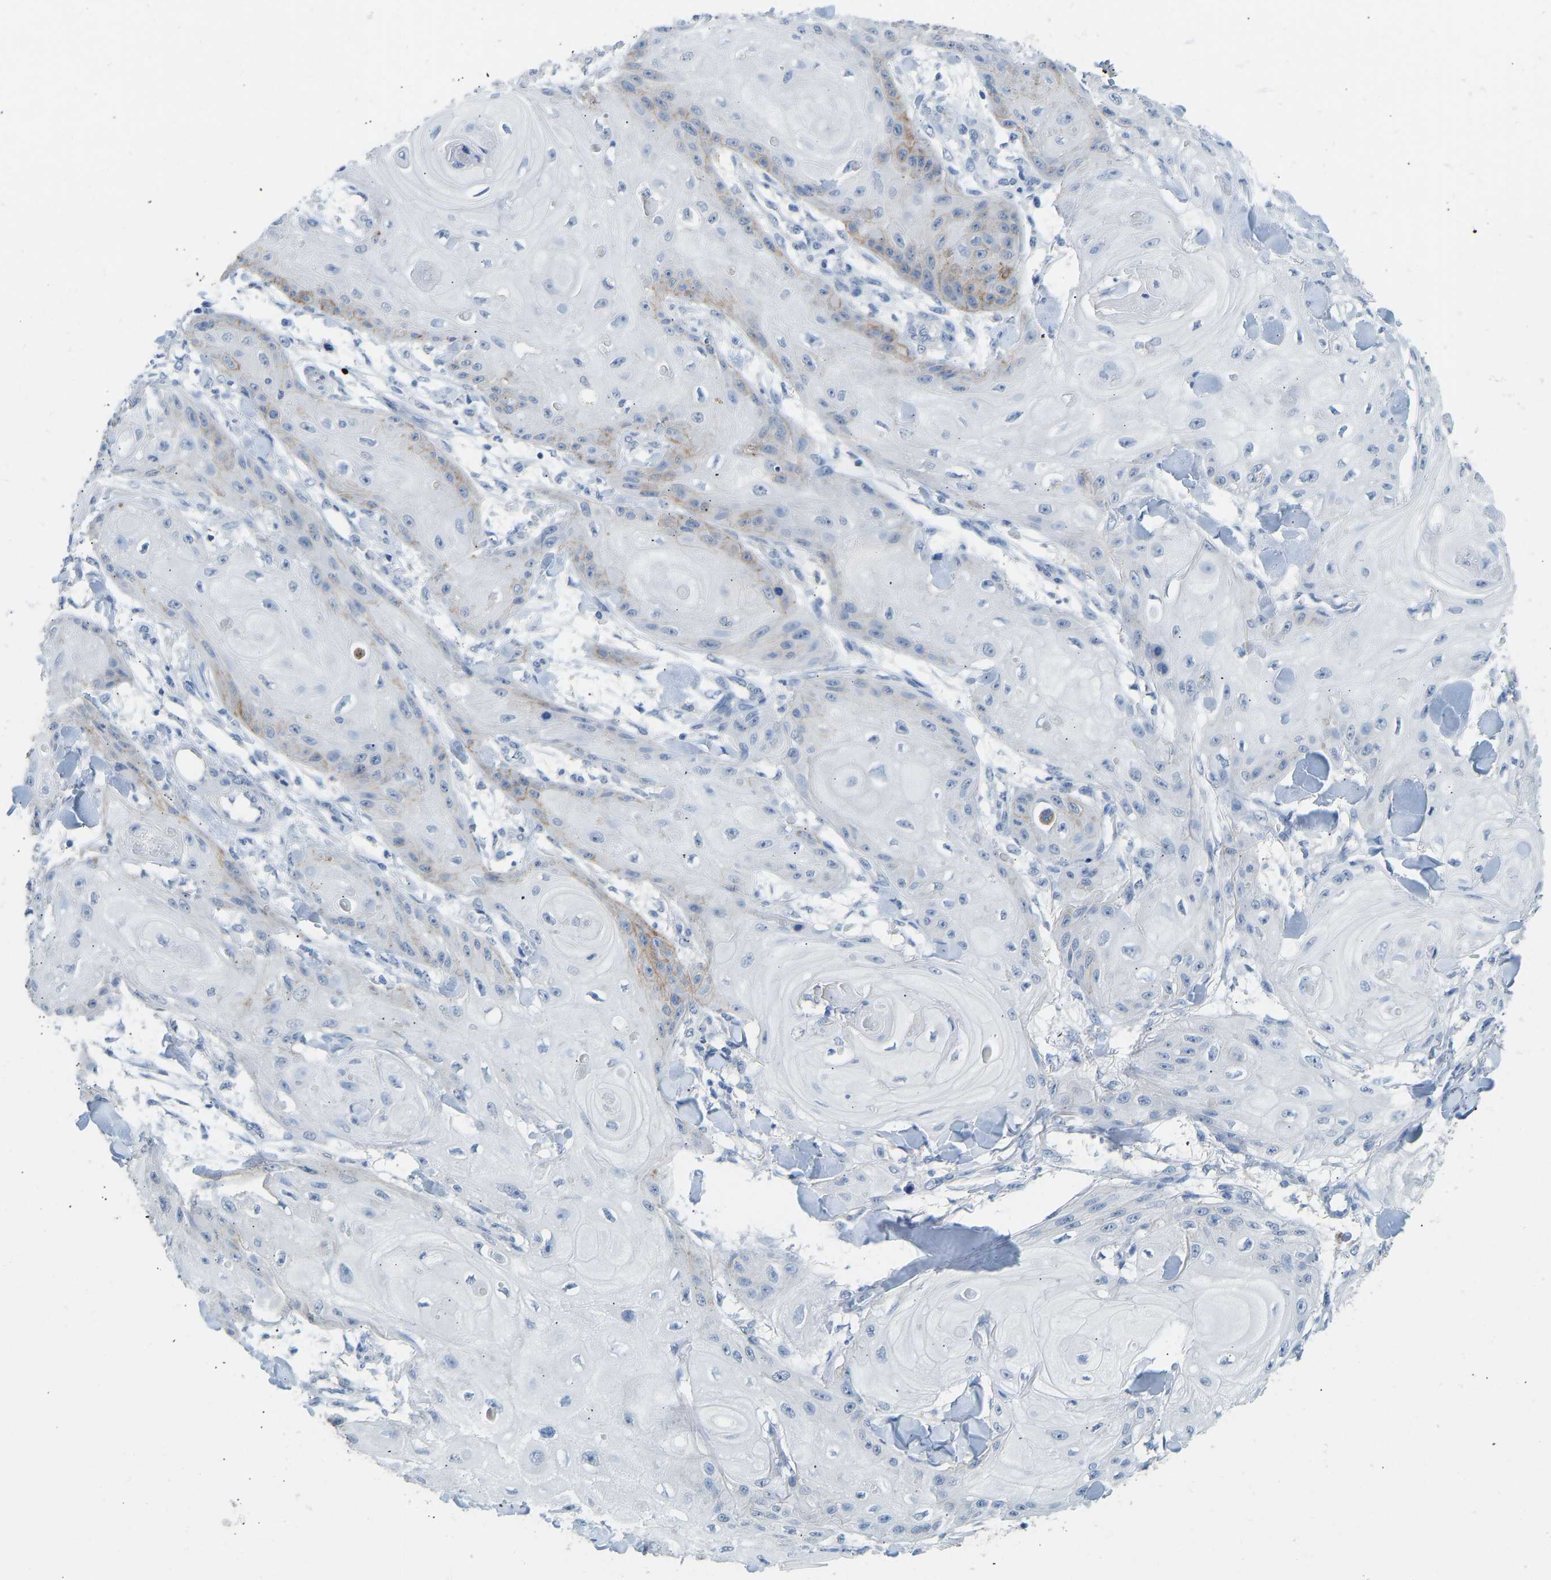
{"staining": {"intensity": "moderate", "quantity": "<25%", "location": "cytoplasmic/membranous"}, "tissue": "skin cancer", "cell_type": "Tumor cells", "image_type": "cancer", "snomed": [{"axis": "morphology", "description": "Squamous cell carcinoma, NOS"}, {"axis": "topography", "description": "Skin"}], "caption": "Tumor cells show moderate cytoplasmic/membranous expression in approximately <25% of cells in skin cancer (squamous cell carcinoma).", "gene": "ATP1A1", "patient": {"sex": "male", "age": 74}}